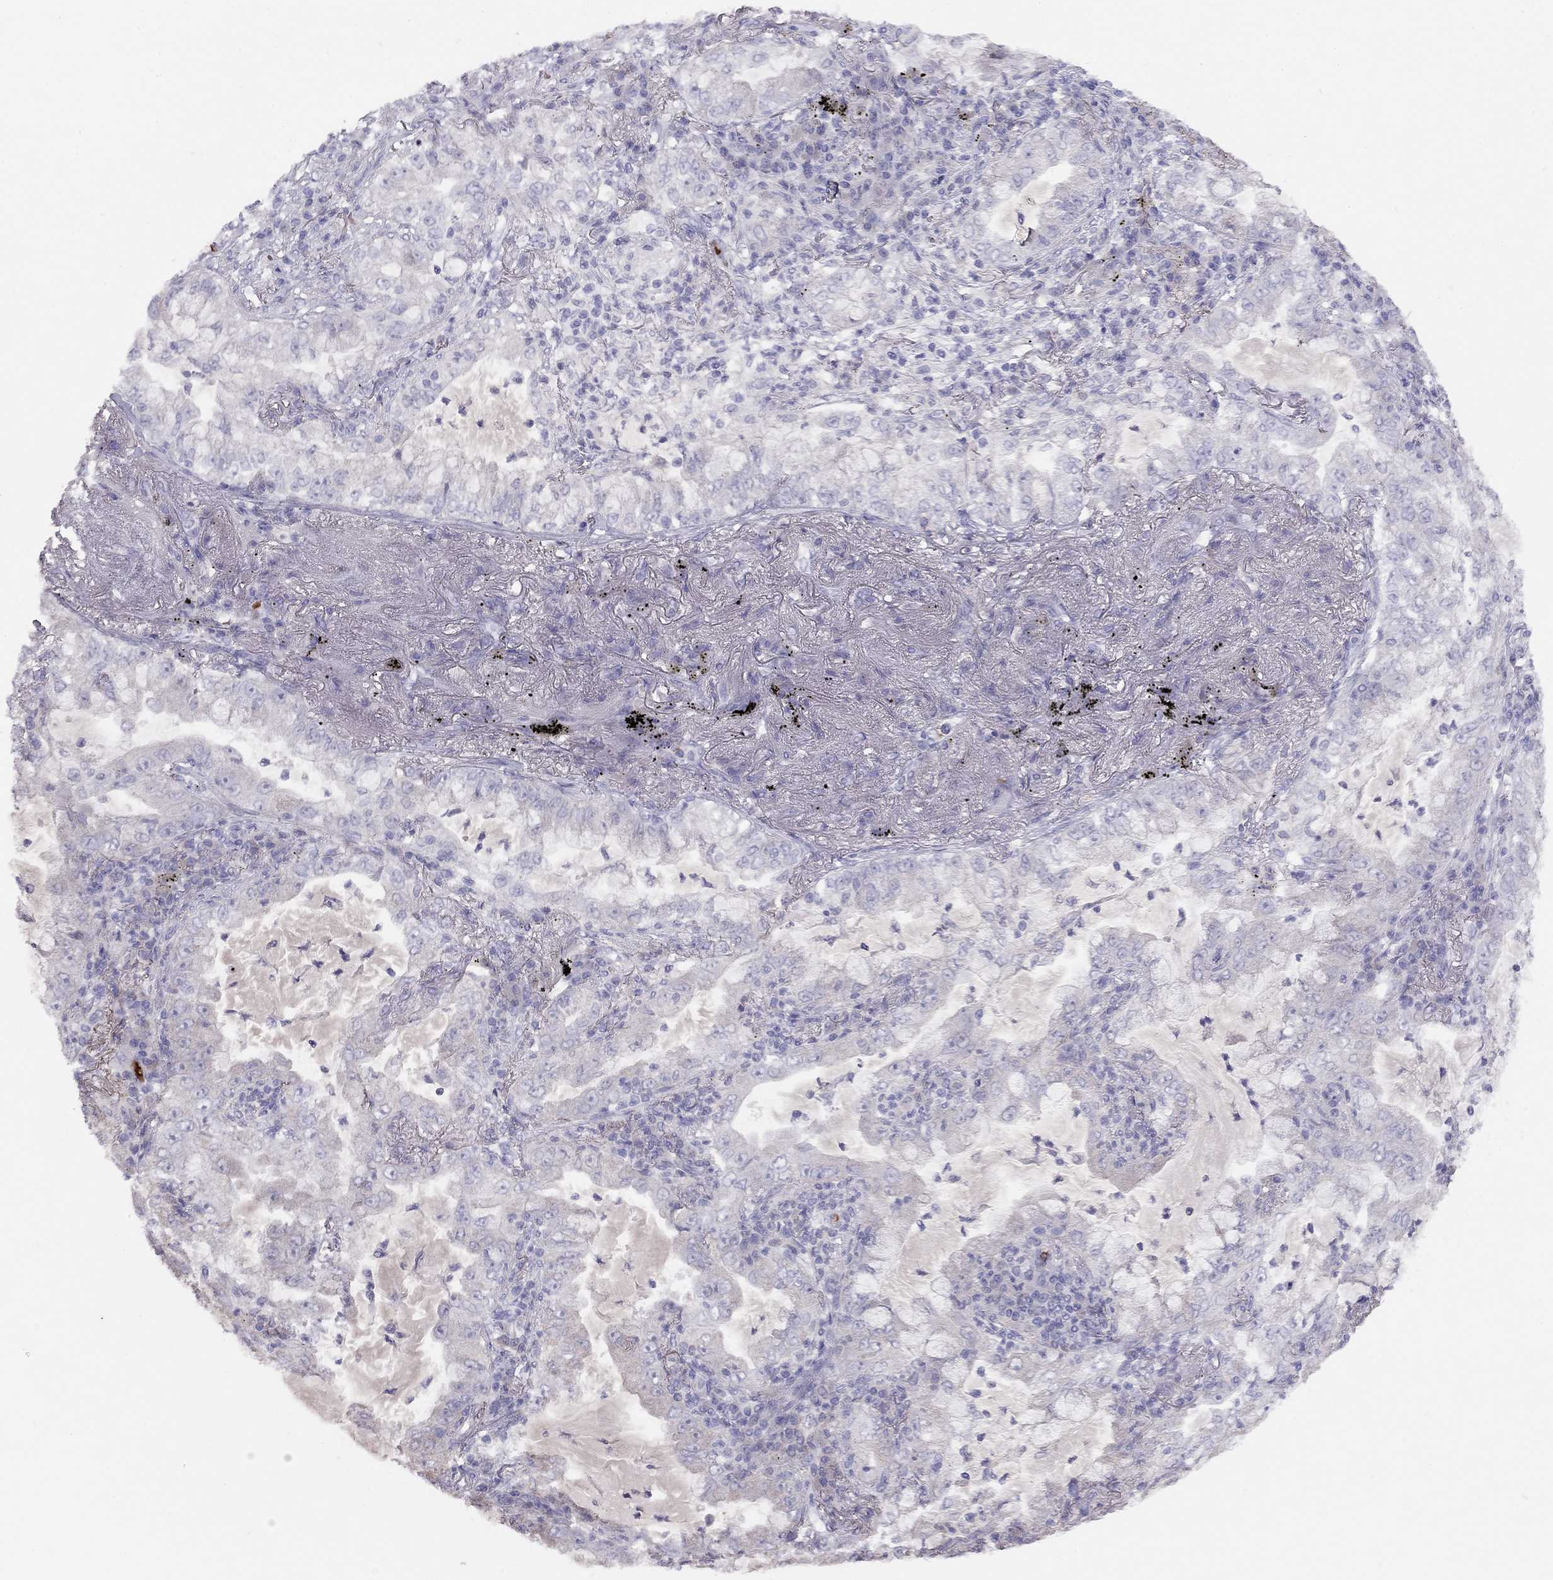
{"staining": {"intensity": "negative", "quantity": "none", "location": "none"}, "tissue": "lung cancer", "cell_type": "Tumor cells", "image_type": "cancer", "snomed": [{"axis": "morphology", "description": "Adenocarcinoma, NOS"}, {"axis": "topography", "description": "Lung"}], "caption": "Immunohistochemical staining of human lung cancer (adenocarcinoma) shows no significant staining in tumor cells.", "gene": "RHD", "patient": {"sex": "female", "age": 73}}